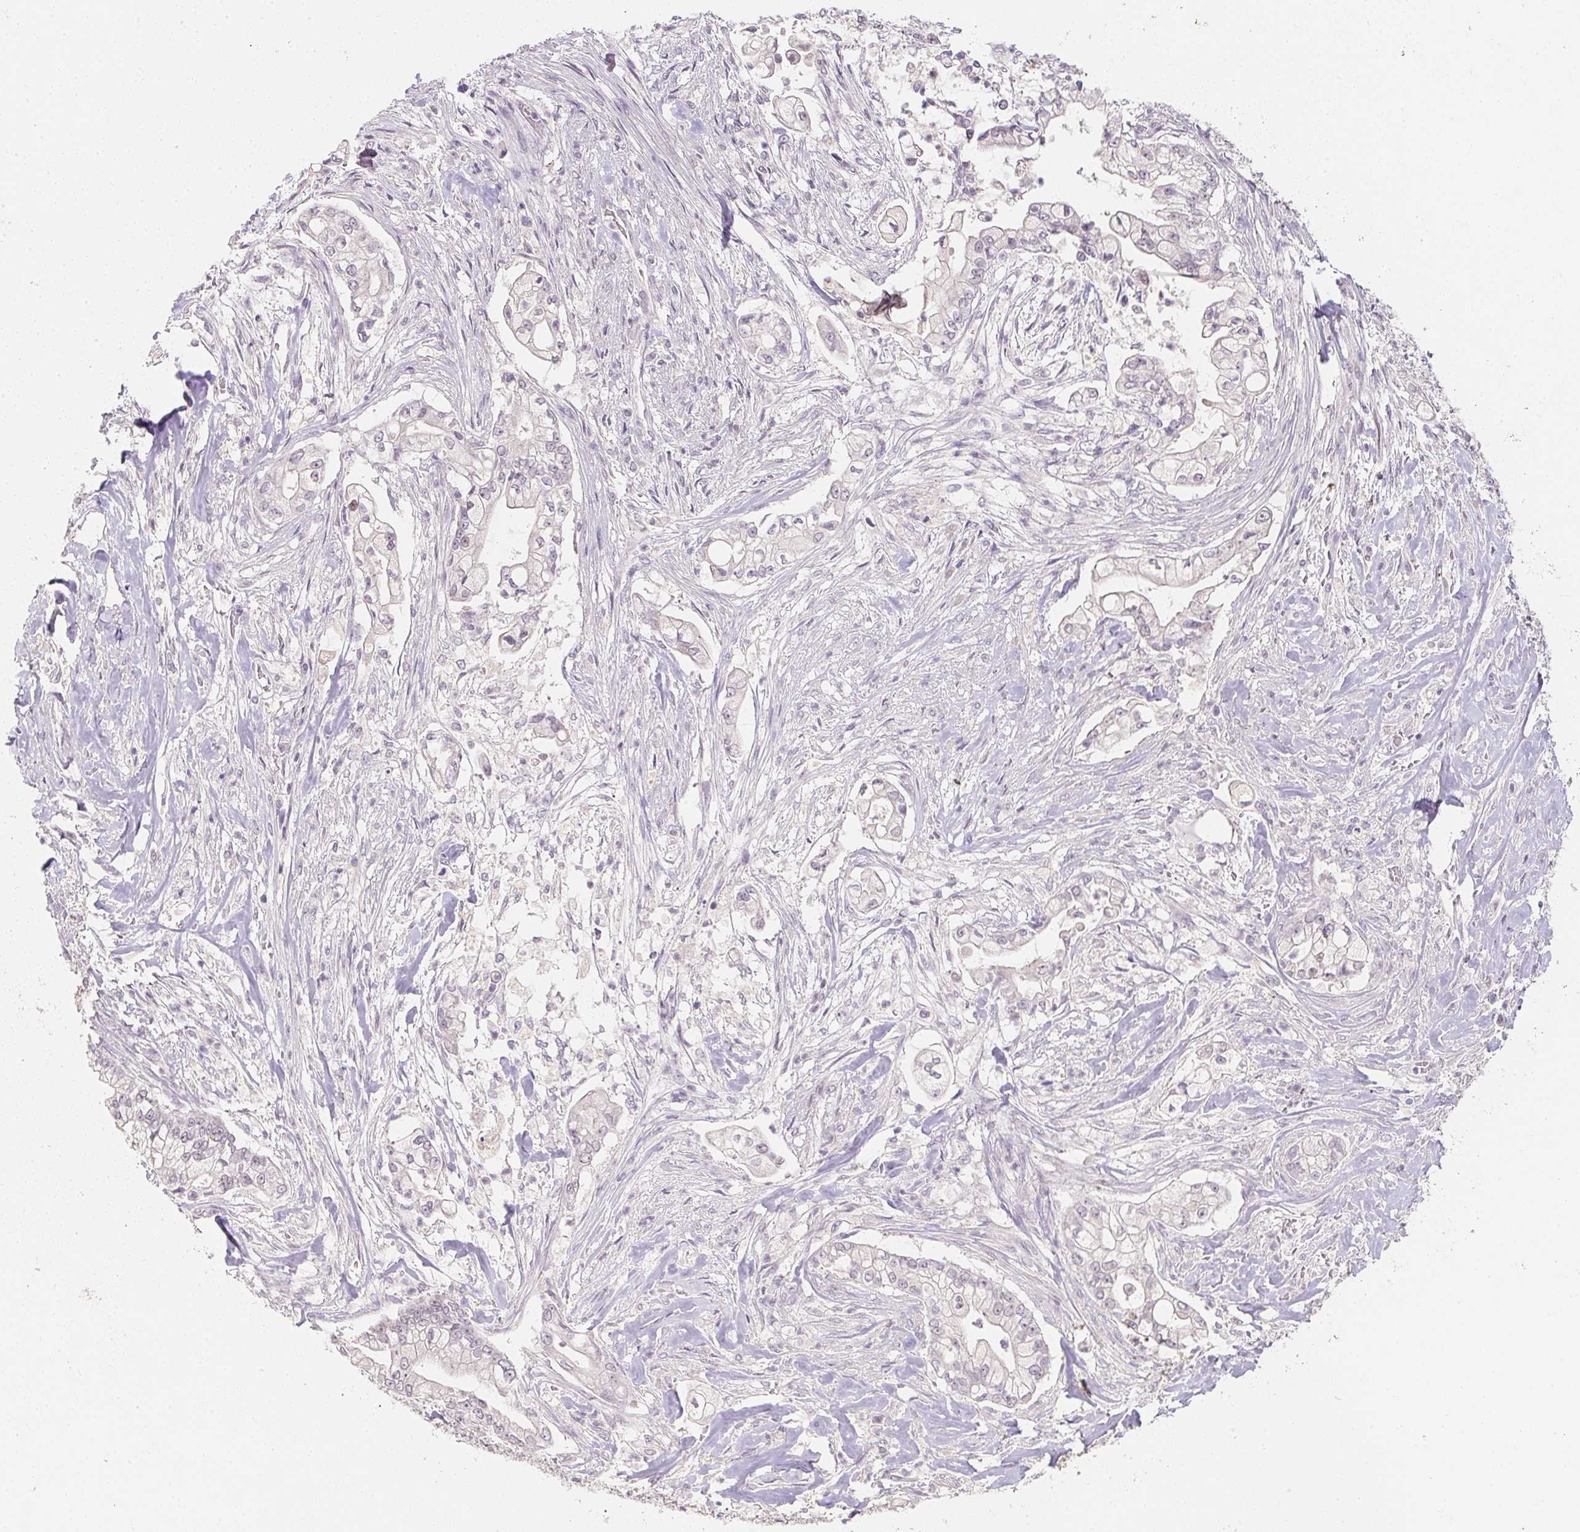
{"staining": {"intensity": "negative", "quantity": "none", "location": "none"}, "tissue": "pancreatic cancer", "cell_type": "Tumor cells", "image_type": "cancer", "snomed": [{"axis": "morphology", "description": "Adenocarcinoma, NOS"}, {"axis": "topography", "description": "Pancreas"}], "caption": "Protein analysis of pancreatic adenocarcinoma demonstrates no significant staining in tumor cells.", "gene": "ZBBX", "patient": {"sex": "female", "age": 69}}